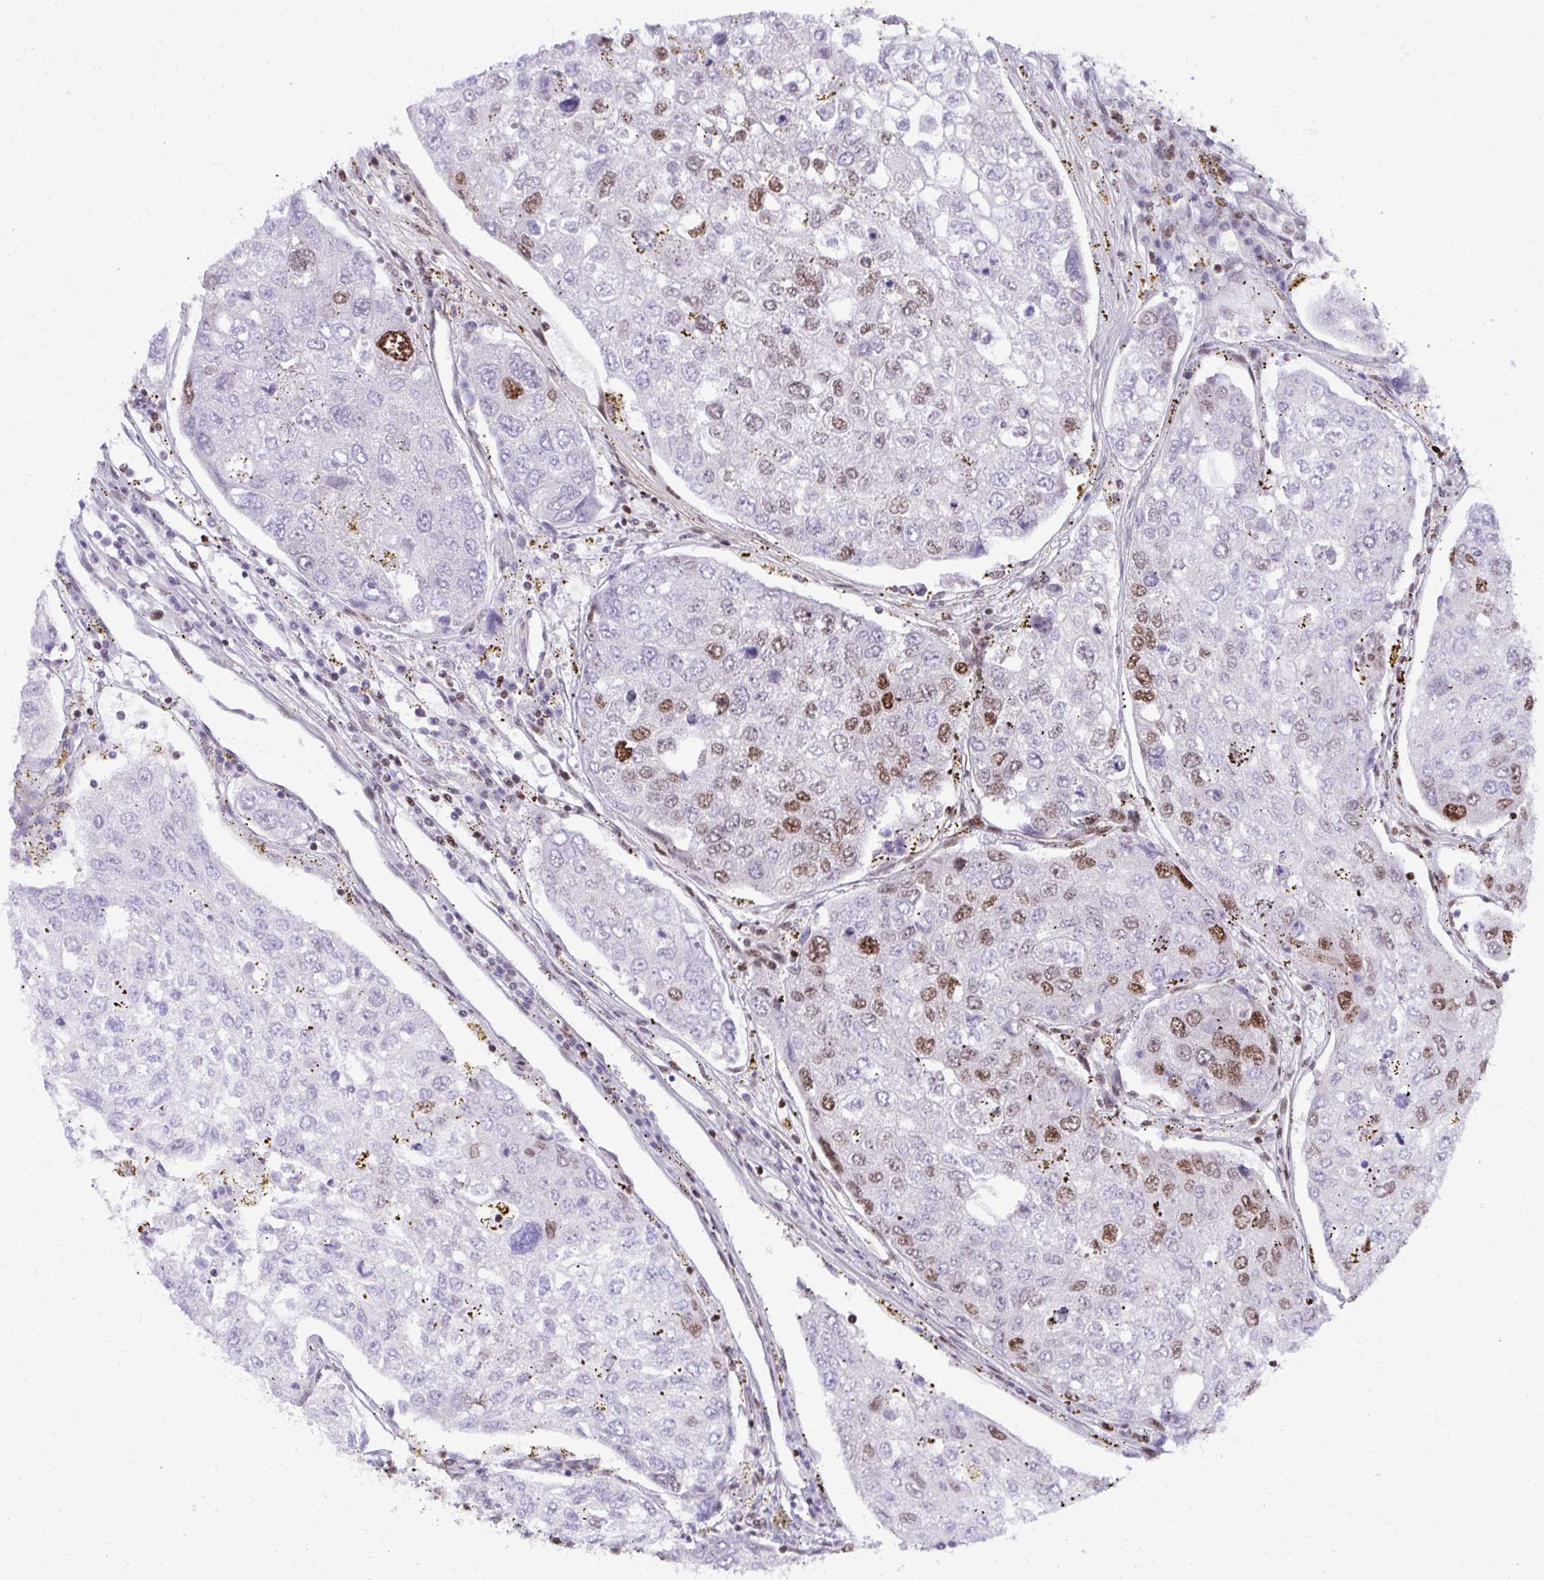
{"staining": {"intensity": "strong", "quantity": "<25%", "location": "nuclear"}, "tissue": "urothelial cancer", "cell_type": "Tumor cells", "image_type": "cancer", "snomed": [{"axis": "morphology", "description": "Urothelial carcinoma, High grade"}, {"axis": "topography", "description": "Lymph node"}, {"axis": "topography", "description": "Urinary bladder"}], "caption": "Tumor cells demonstrate medium levels of strong nuclear staining in about <25% of cells in urothelial cancer. (DAB (3,3'-diaminobenzidine) = brown stain, brightfield microscopy at high magnification).", "gene": "CDYL", "patient": {"sex": "male", "age": 51}}